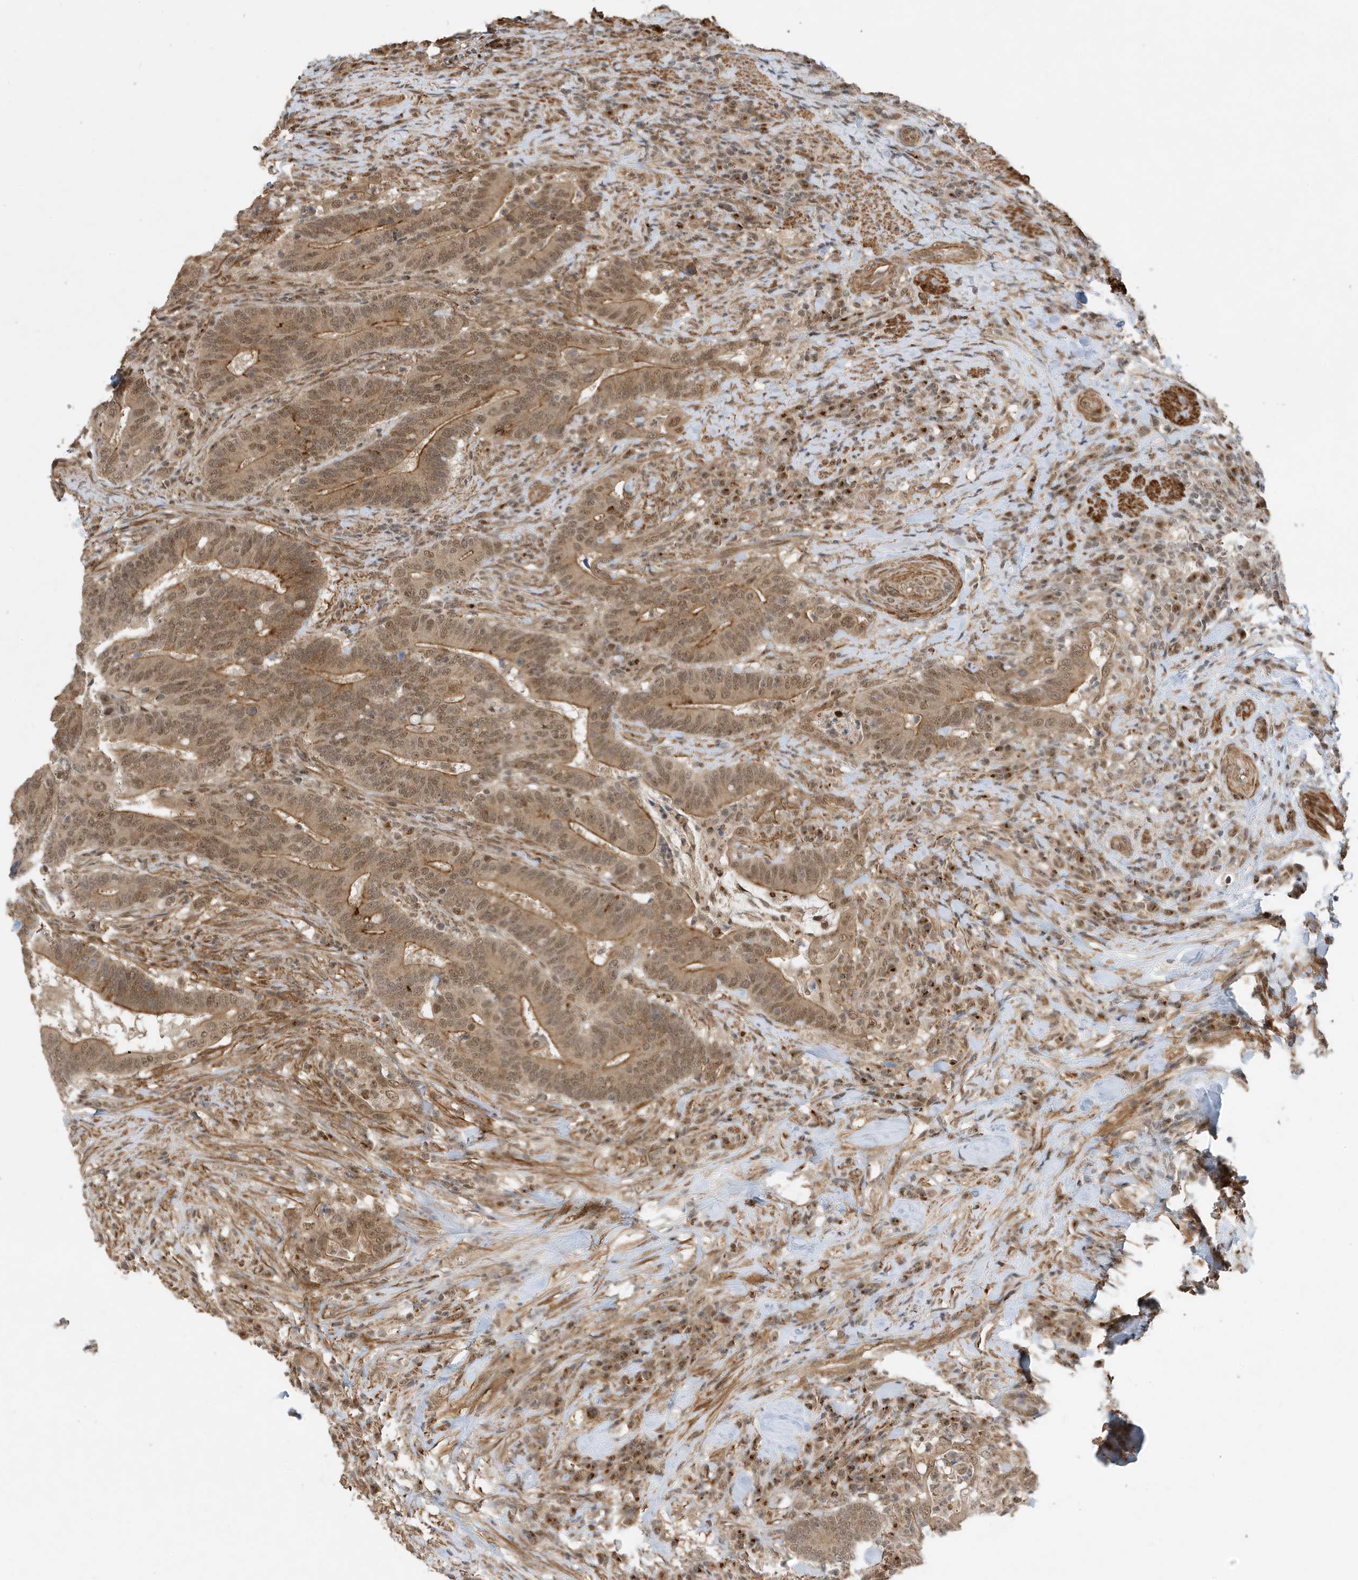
{"staining": {"intensity": "moderate", "quantity": ">75%", "location": "cytoplasmic/membranous,nuclear"}, "tissue": "colorectal cancer", "cell_type": "Tumor cells", "image_type": "cancer", "snomed": [{"axis": "morphology", "description": "Adenocarcinoma, NOS"}, {"axis": "topography", "description": "Colon"}], "caption": "The immunohistochemical stain labels moderate cytoplasmic/membranous and nuclear staining in tumor cells of adenocarcinoma (colorectal) tissue.", "gene": "MAST3", "patient": {"sex": "female", "age": 66}}